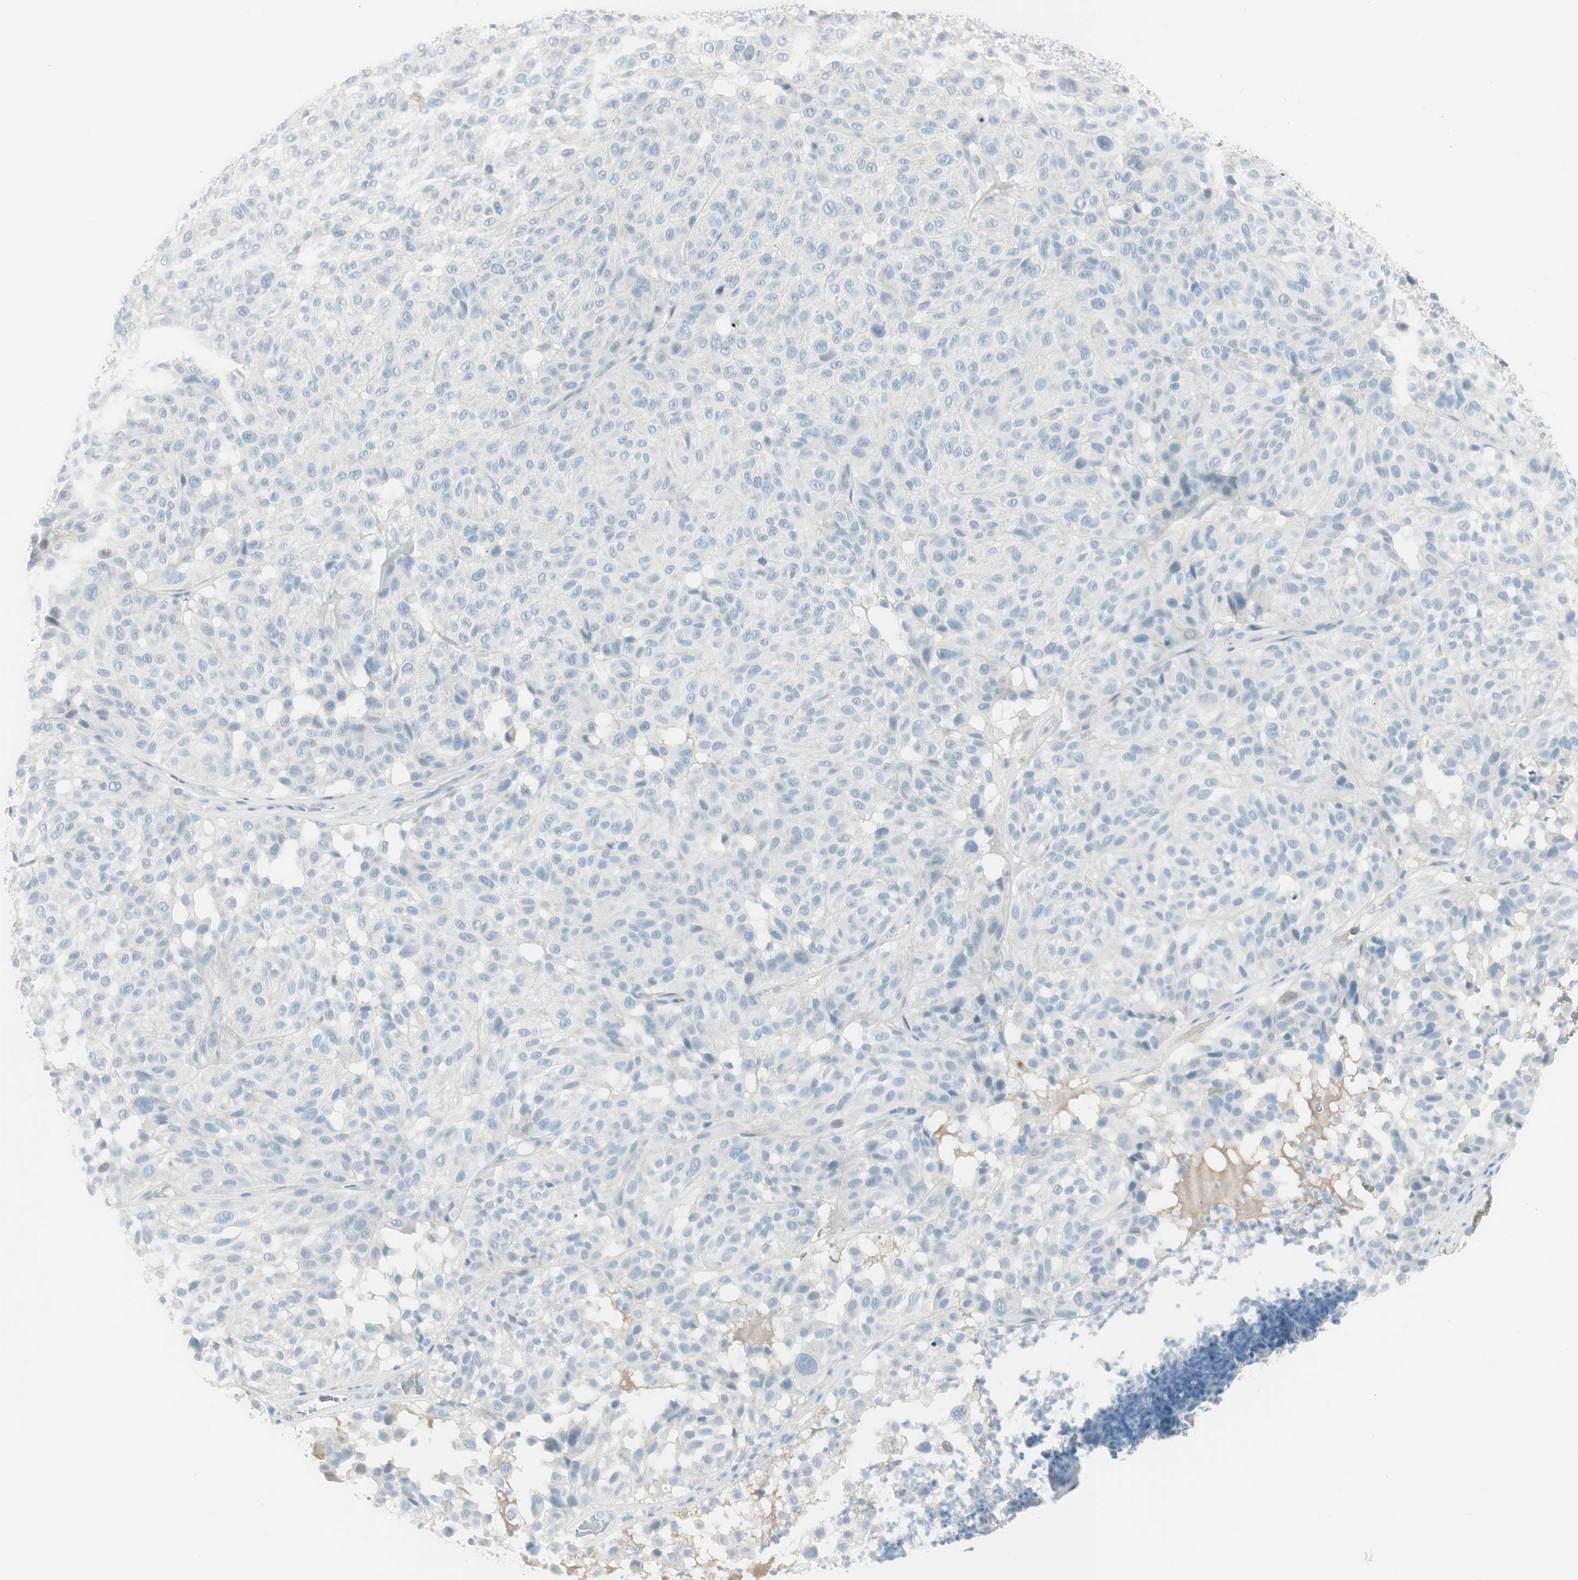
{"staining": {"intensity": "negative", "quantity": "none", "location": "none"}, "tissue": "melanoma", "cell_type": "Tumor cells", "image_type": "cancer", "snomed": [{"axis": "morphology", "description": "Malignant melanoma, NOS"}, {"axis": "topography", "description": "Skin"}], "caption": "The photomicrograph displays no staining of tumor cells in malignant melanoma. (DAB immunohistochemistry (IHC) with hematoxylin counter stain).", "gene": "CACNA2D1", "patient": {"sex": "female", "age": 46}}